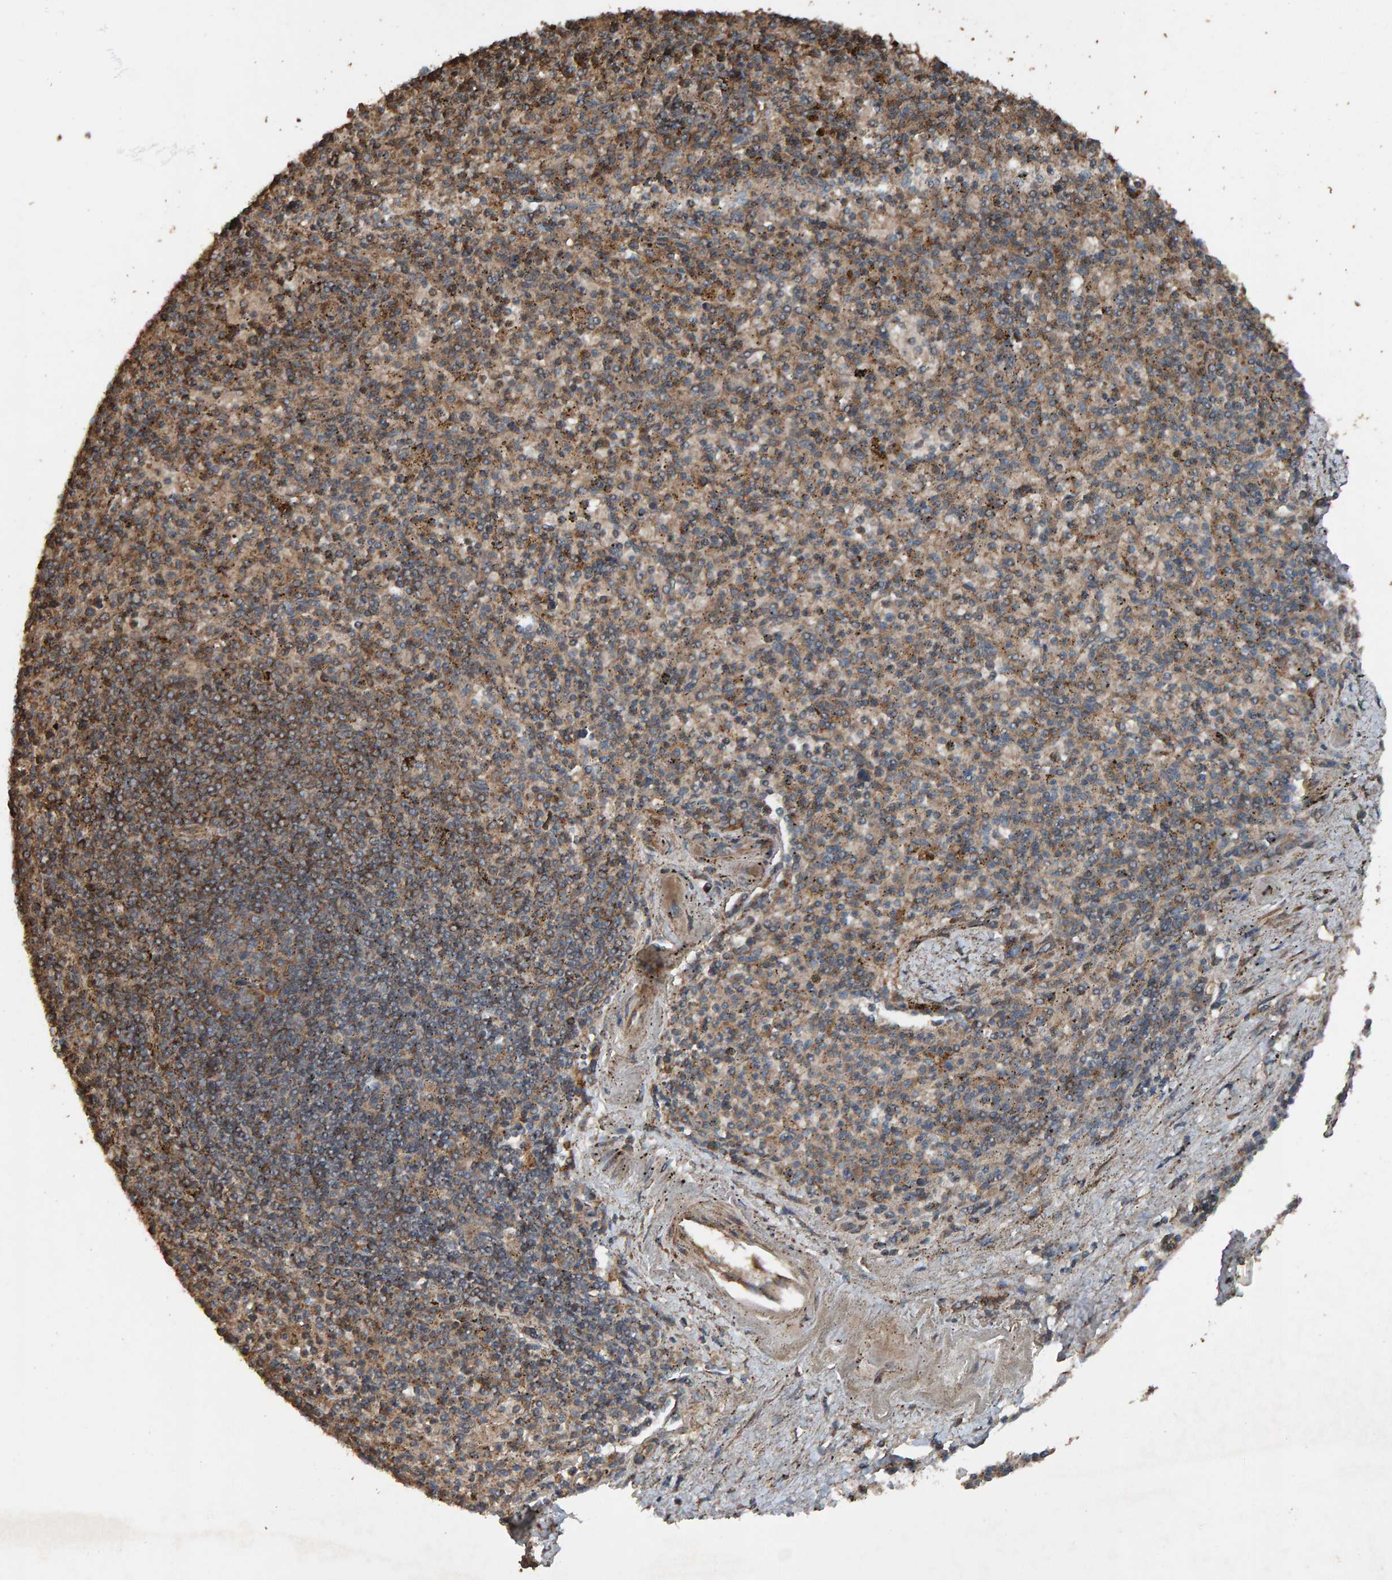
{"staining": {"intensity": "moderate", "quantity": ">75%", "location": "cytoplasmic/membranous"}, "tissue": "spleen", "cell_type": "Cells in red pulp", "image_type": "normal", "snomed": [{"axis": "morphology", "description": "Normal tissue, NOS"}, {"axis": "topography", "description": "Spleen"}], "caption": "Protein staining of benign spleen reveals moderate cytoplasmic/membranous positivity in about >75% of cells in red pulp.", "gene": "DUS1L", "patient": {"sex": "male", "age": 72}}